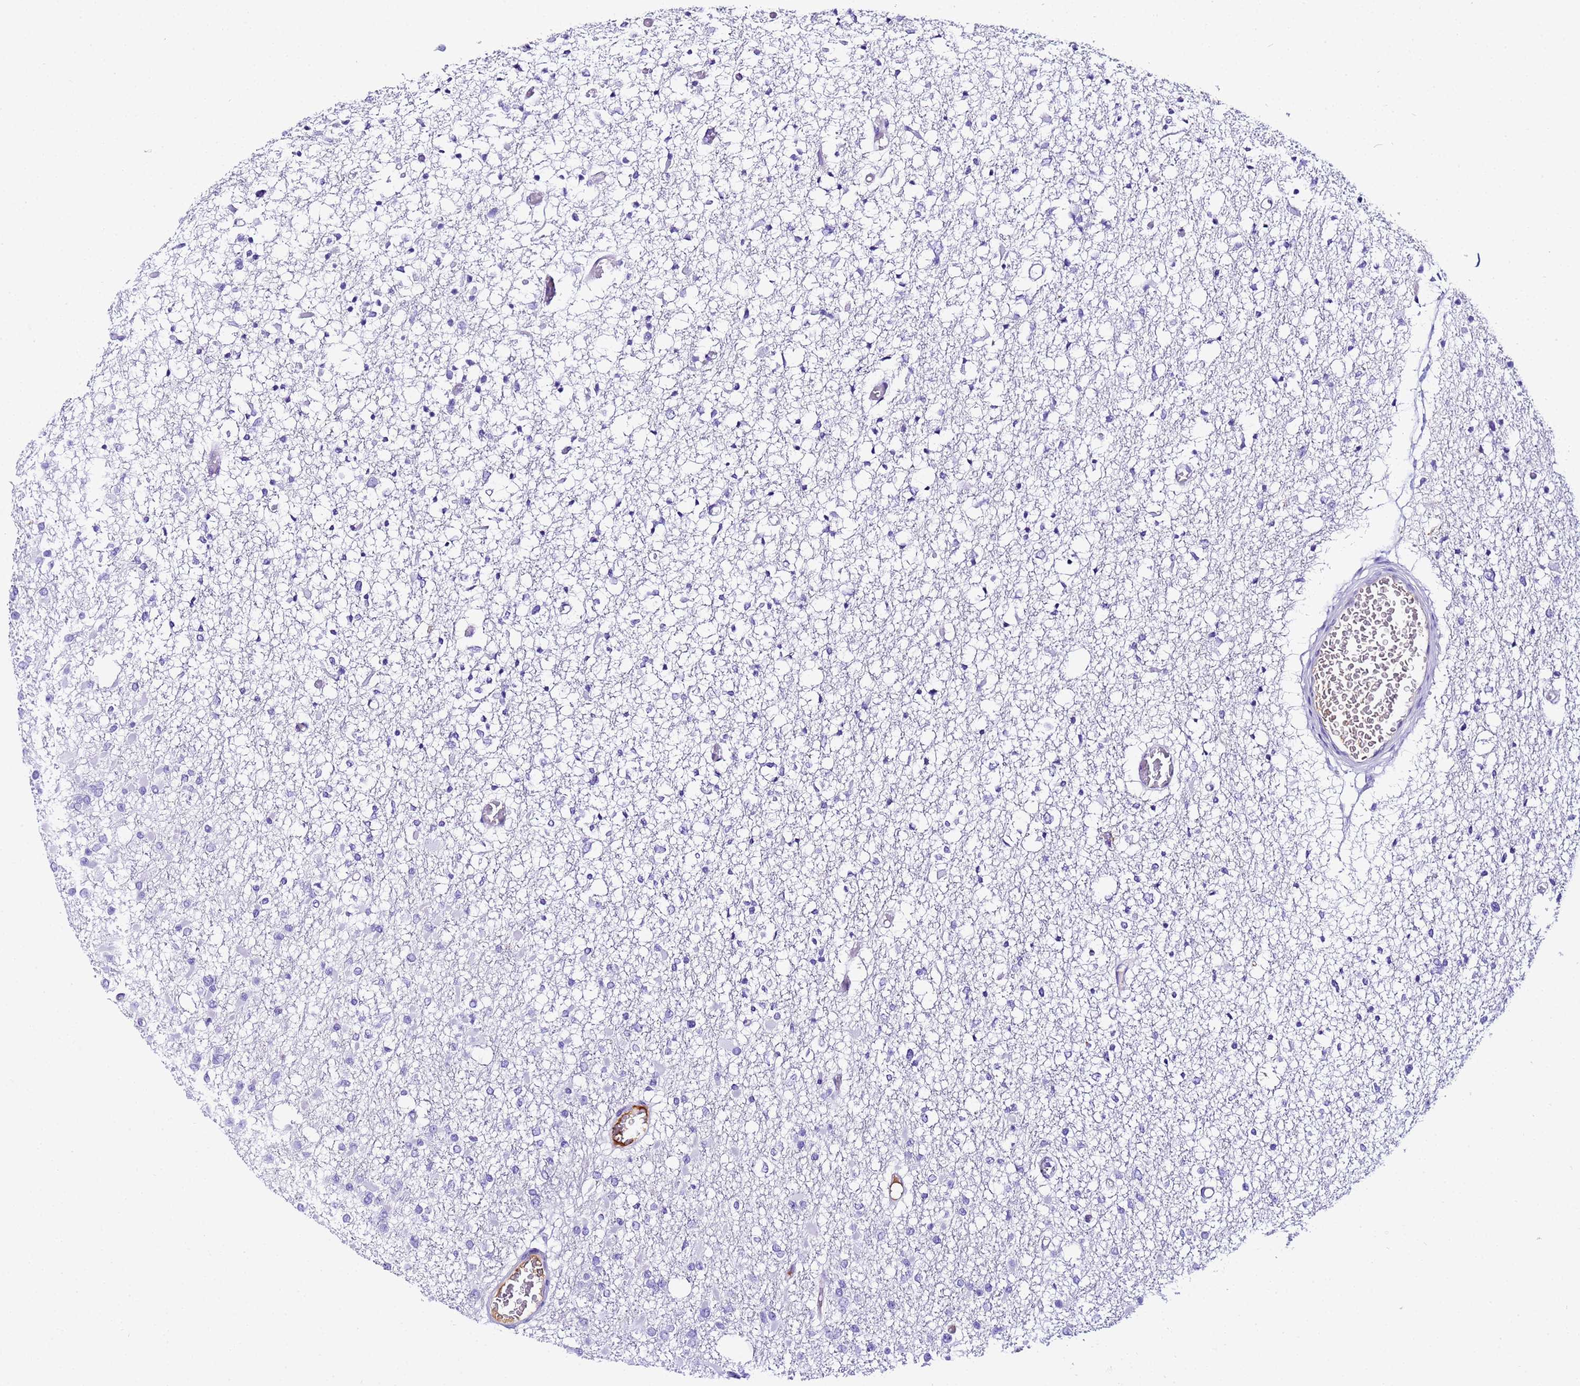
{"staining": {"intensity": "negative", "quantity": "none", "location": "none"}, "tissue": "glioma", "cell_type": "Tumor cells", "image_type": "cancer", "snomed": [{"axis": "morphology", "description": "Glioma, malignant, Low grade"}, {"axis": "topography", "description": "Brain"}], "caption": "An image of human malignant glioma (low-grade) is negative for staining in tumor cells.", "gene": "CFHR2", "patient": {"sex": "female", "age": 22}}